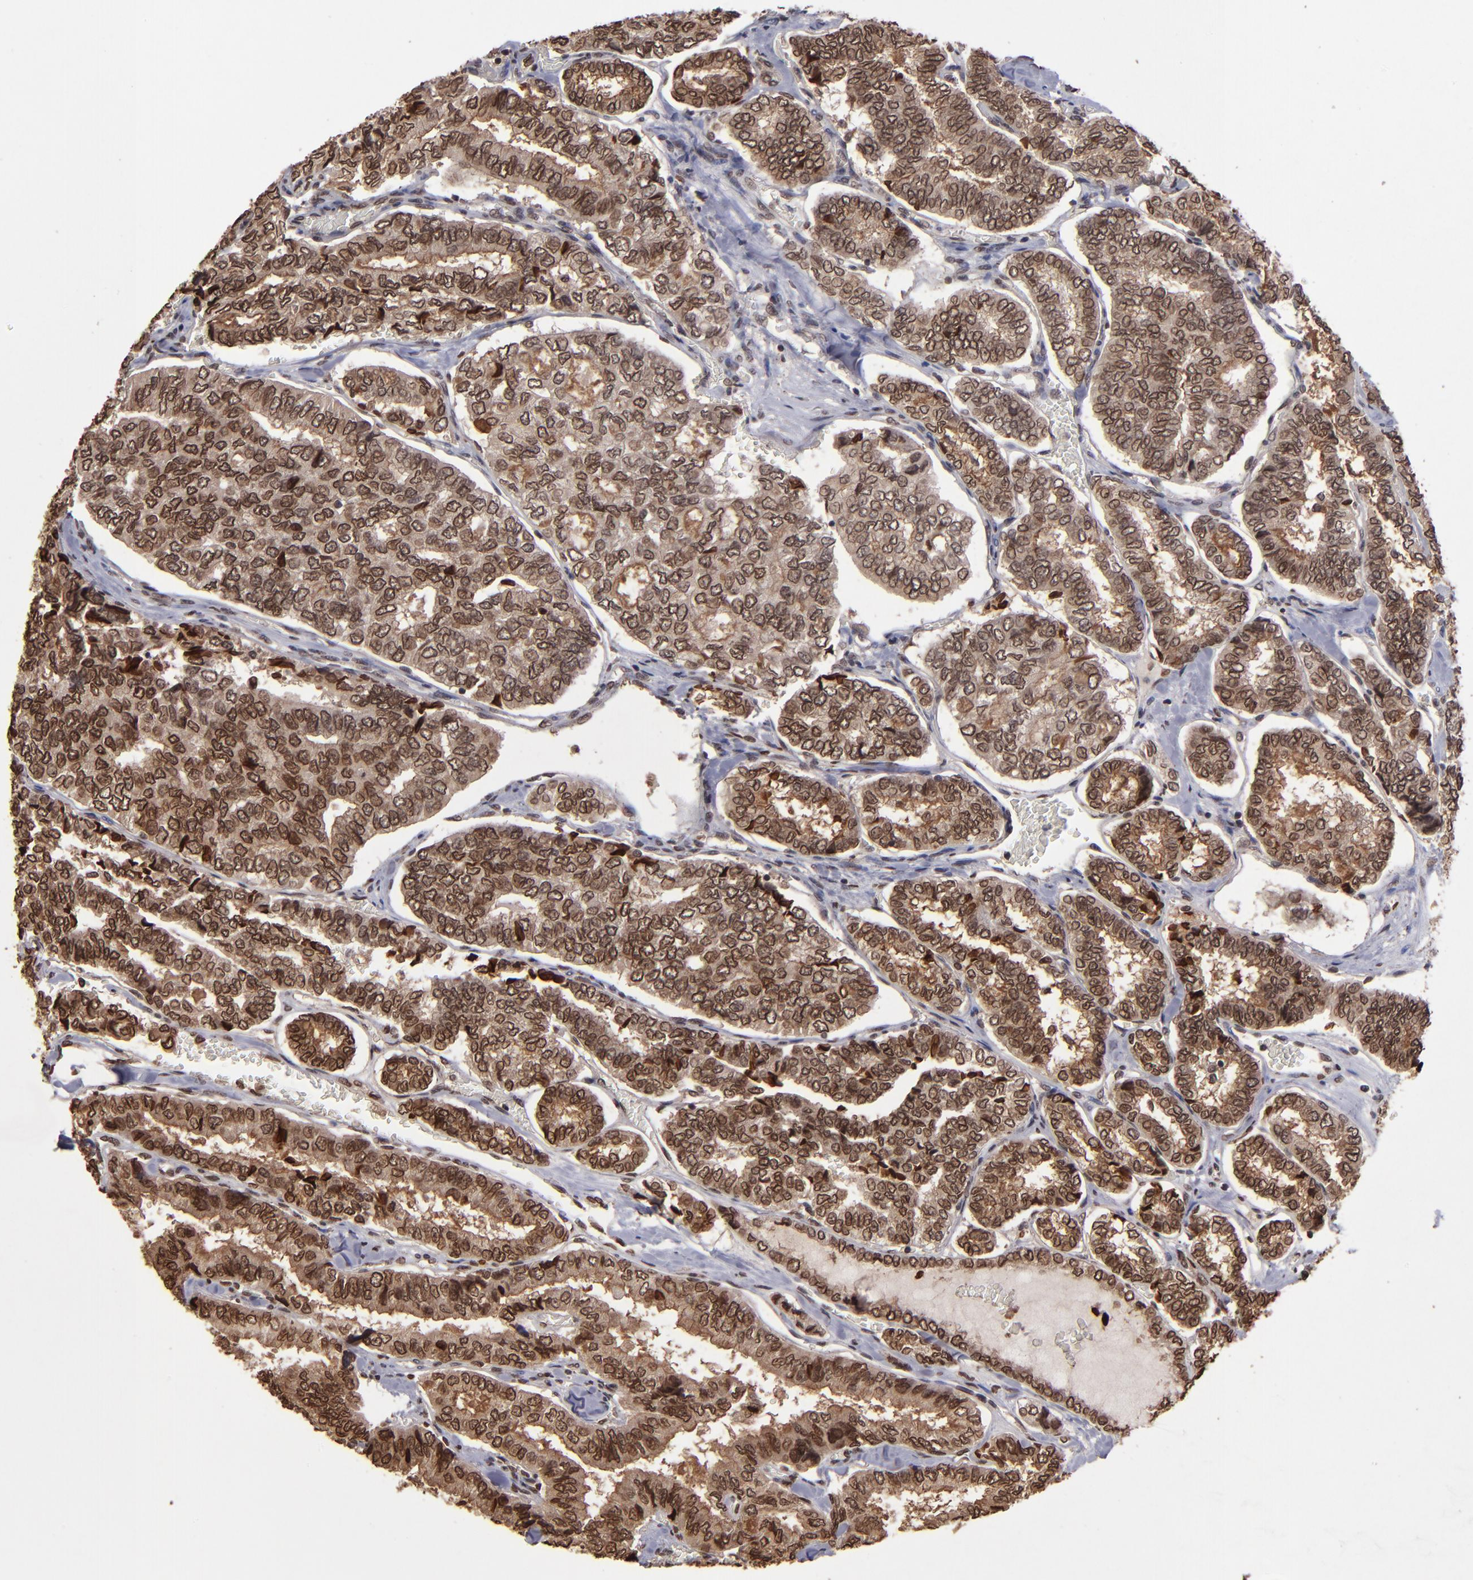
{"staining": {"intensity": "strong", "quantity": ">75%", "location": "cytoplasmic/membranous,nuclear"}, "tissue": "thyroid cancer", "cell_type": "Tumor cells", "image_type": "cancer", "snomed": [{"axis": "morphology", "description": "Papillary adenocarcinoma, NOS"}, {"axis": "topography", "description": "Thyroid gland"}], "caption": "Human thyroid papillary adenocarcinoma stained with a brown dye reveals strong cytoplasmic/membranous and nuclear positive staining in approximately >75% of tumor cells.", "gene": "AKT1", "patient": {"sex": "female", "age": 35}}